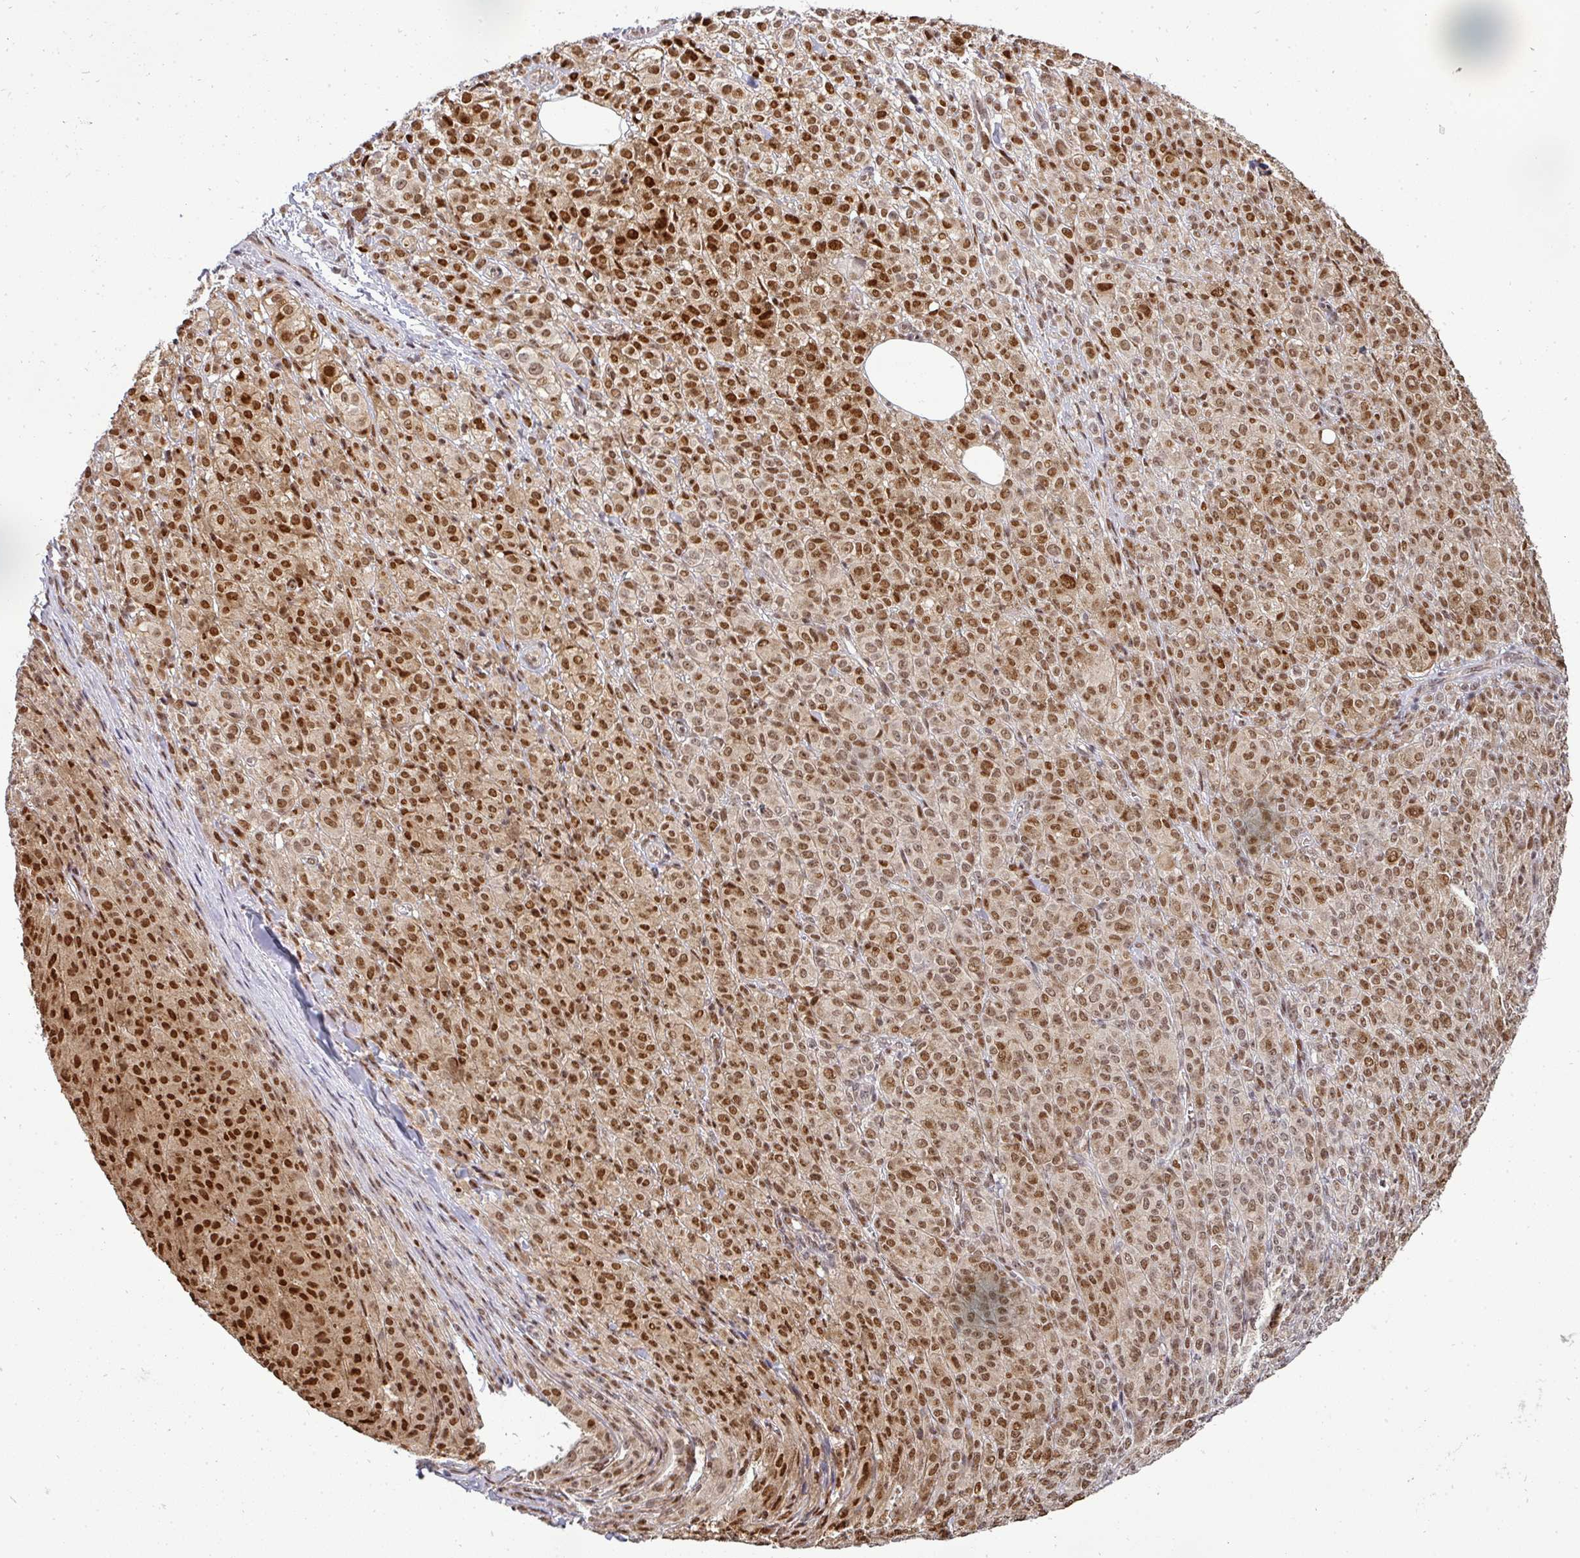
{"staining": {"intensity": "strong", "quantity": ">75%", "location": "nuclear"}, "tissue": "melanoma", "cell_type": "Tumor cells", "image_type": "cancer", "snomed": [{"axis": "morphology", "description": "Malignant melanoma, NOS"}, {"axis": "topography", "description": "Skin"}], "caption": "Human melanoma stained for a protein (brown) exhibits strong nuclear positive expression in about >75% of tumor cells.", "gene": "PATZ1", "patient": {"sex": "female", "age": 52}}